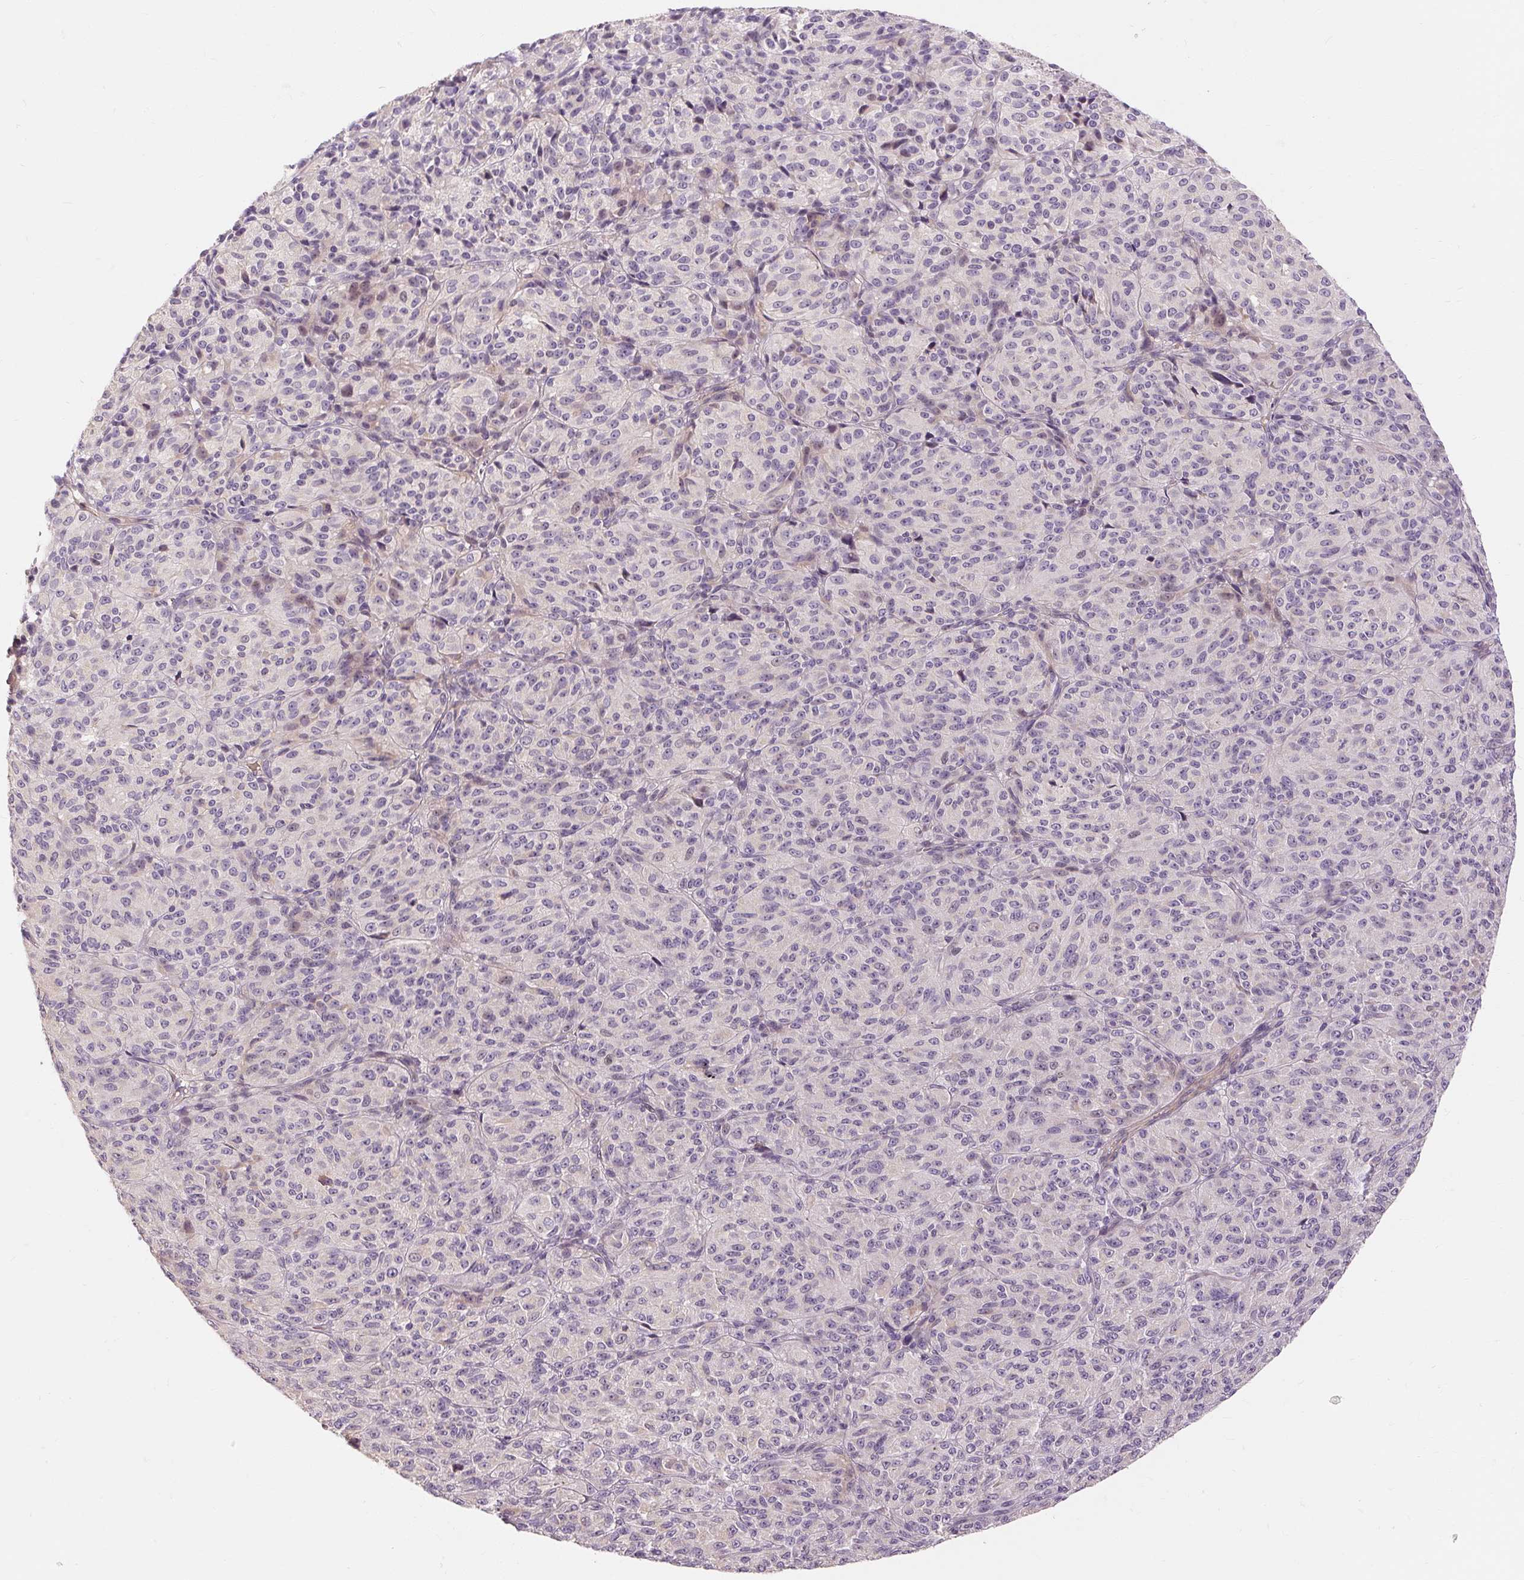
{"staining": {"intensity": "negative", "quantity": "none", "location": "none"}, "tissue": "melanoma", "cell_type": "Tumor cells", "image_type": "cancer", "snomed": [{"axis": "morphology", "description": "Malignant melanoma, Metastatic site"}, {"axis": "topography", "description": "Brain"}], "caption": "Tumor cells are negative for protein expression in human malignant melanoma (metastatic site). (Stains: DAB (3,3'-diaminobenzidine) IHC with hematoxylin counter stain, Microscopy: brightfield microscopy at high magnification).", "gene": "CAPN3", "patient": {"sex": "female", "age": 56}}